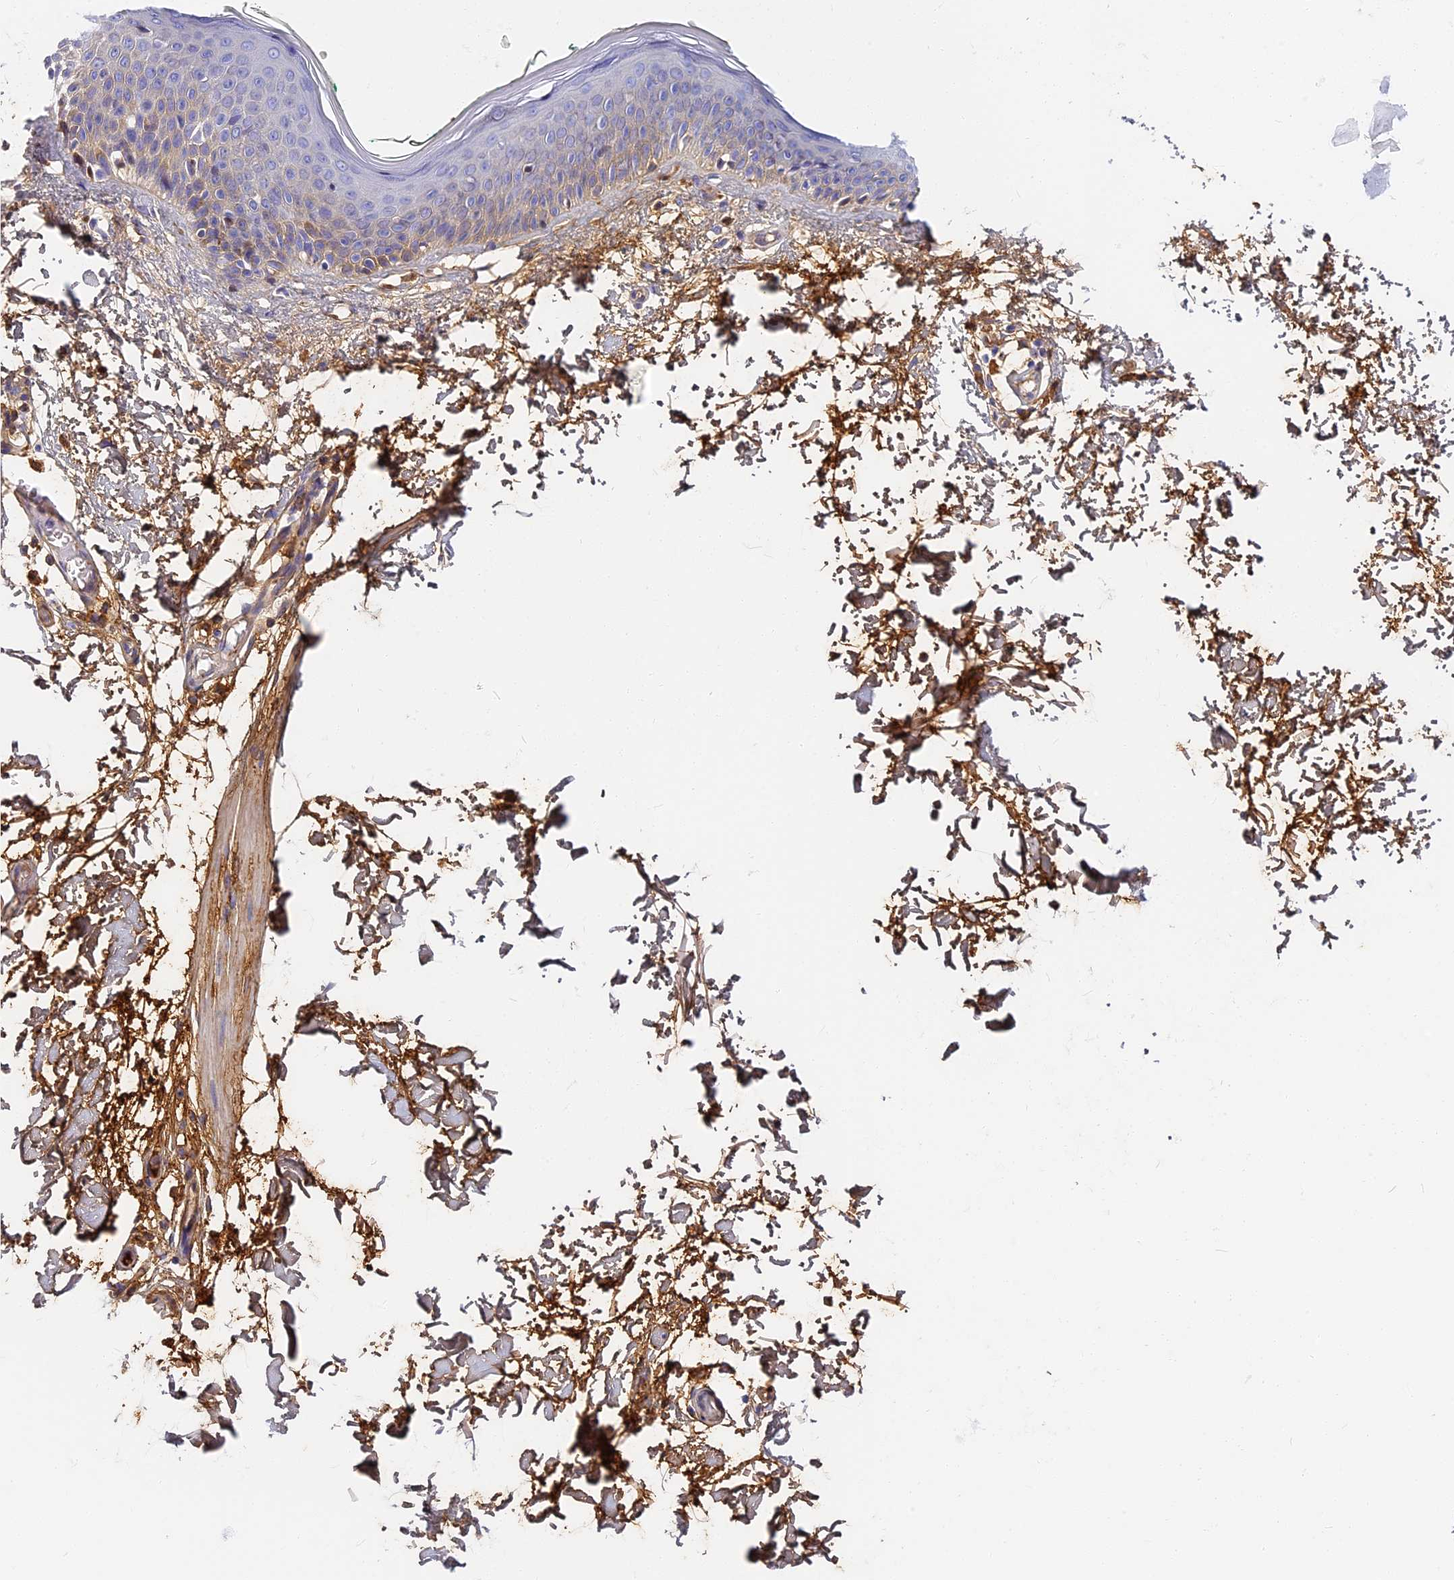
{"staining": {"intensity": "negative", "quantity": "none", "location": "none"}, "tissue": "skin", "cell_type": "Fibroblasts", "image_type": "normal", "snomed": [{"axis": "morphology", "description": "Normal tissue, NOS"}, {"axis": "topography", "description": "Skin"}], "caption": "Human skin stained for a protein using IHC reveals no expression in fibroblasts.", "gene": "ITIH1", "patient": {"sex": "male", "age": 62}}